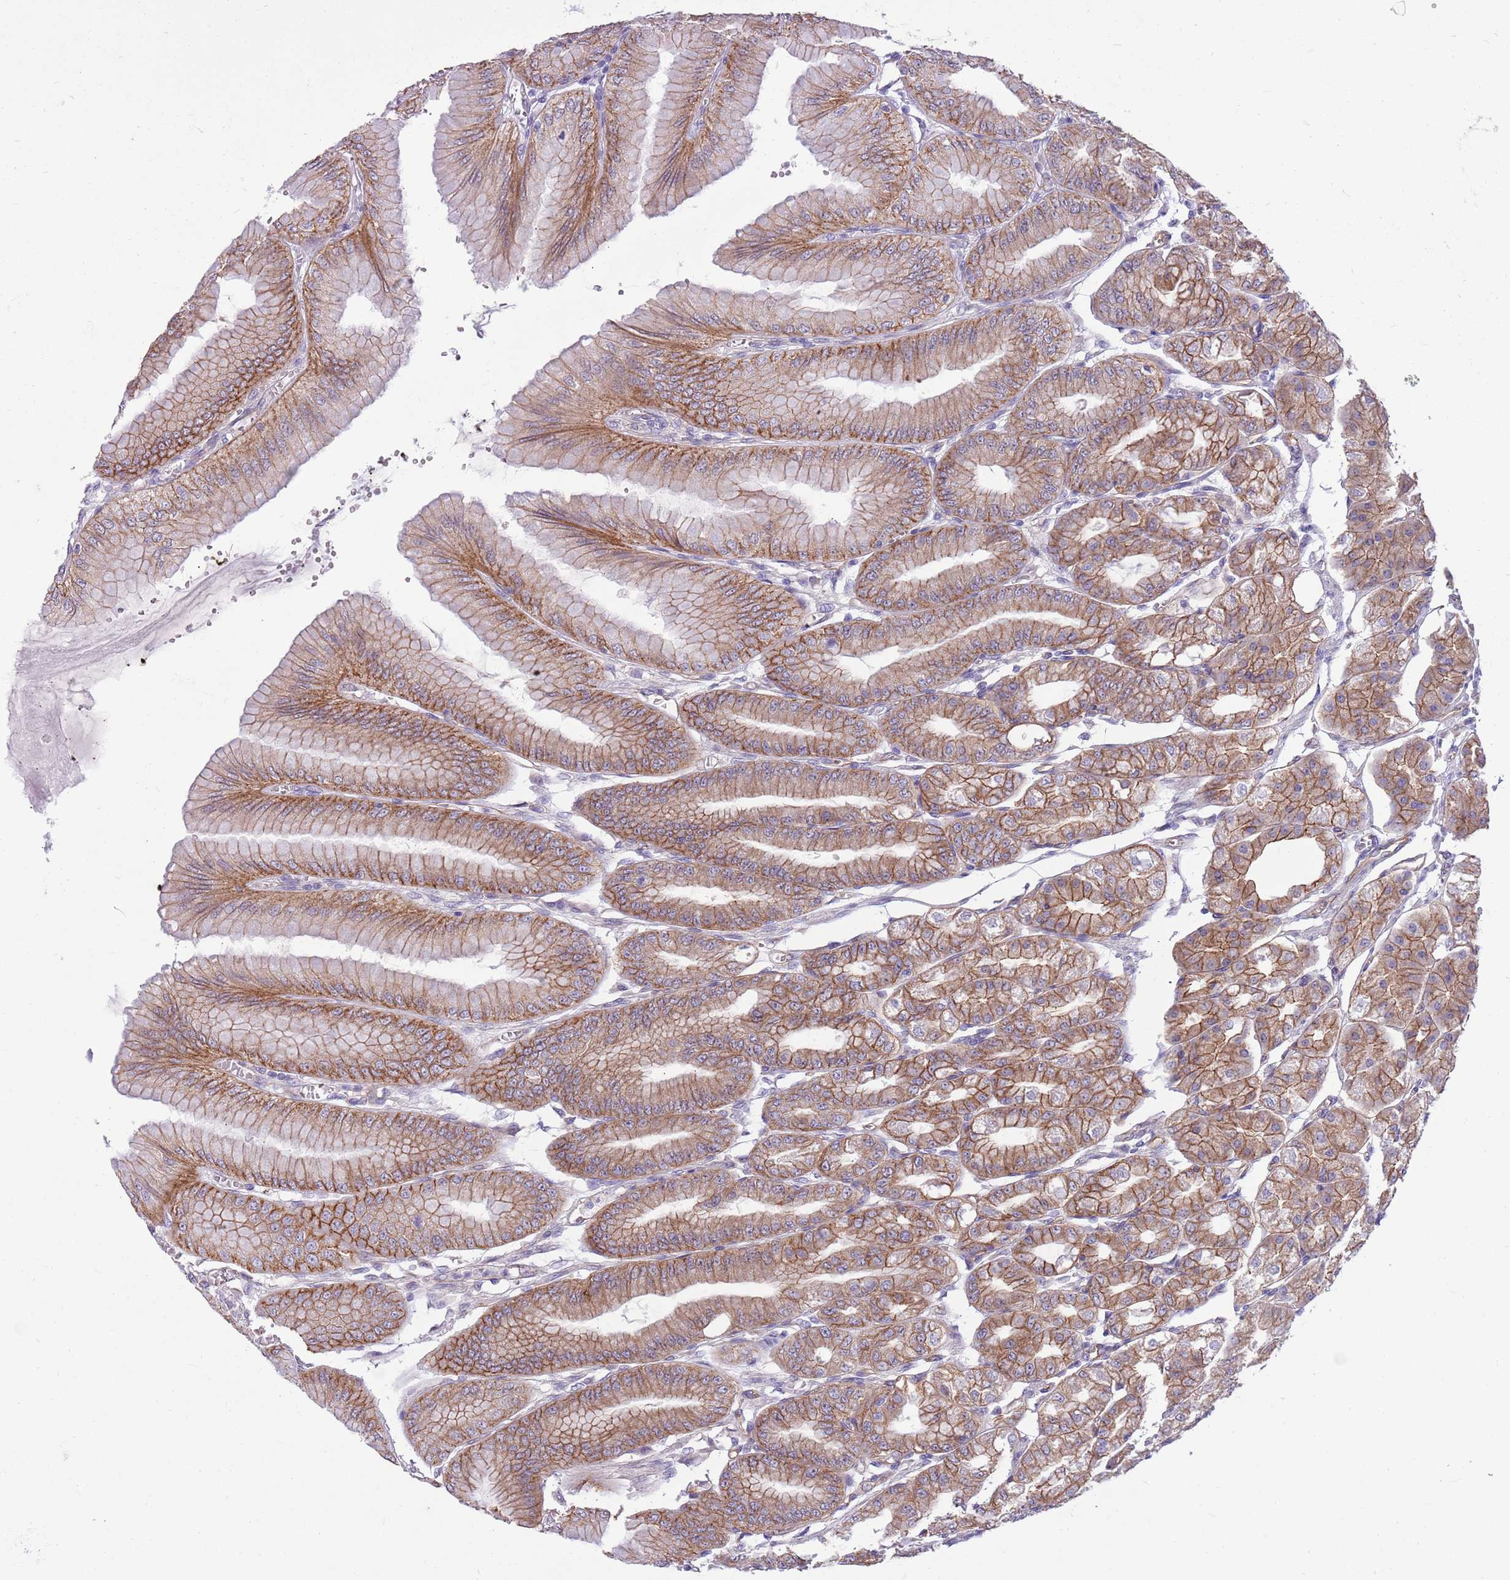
{"staining": {"intensity": "moderate", "quantity": ">75%", "location": "cytoplasmic/membranous"}, "tissue": "stomach", "cell_type": "Glandular cells", "image_type": "normal", "snomed": [{"axis": "morphology", "description": "Normal tissue, NOS"}, {"axis": "topography", "description": "Stomach, lower"}], "caption": "Stomach stained with DAB (3,3'-diaminobenzidine) immunohistochemistry (IHC) displays medium levels of moderate cytoplasmic/membranous positivity in approximately >75% of glandular cells. The staining was performed using DAB (3,3'-diaminobenzidine) to visualize the protein expression in brown, while the nuclei were stained in blue with hematoxylin (Magnification: 20x).", "gene": "PARP8", "patient": {"sex": "male", "age": 71}}